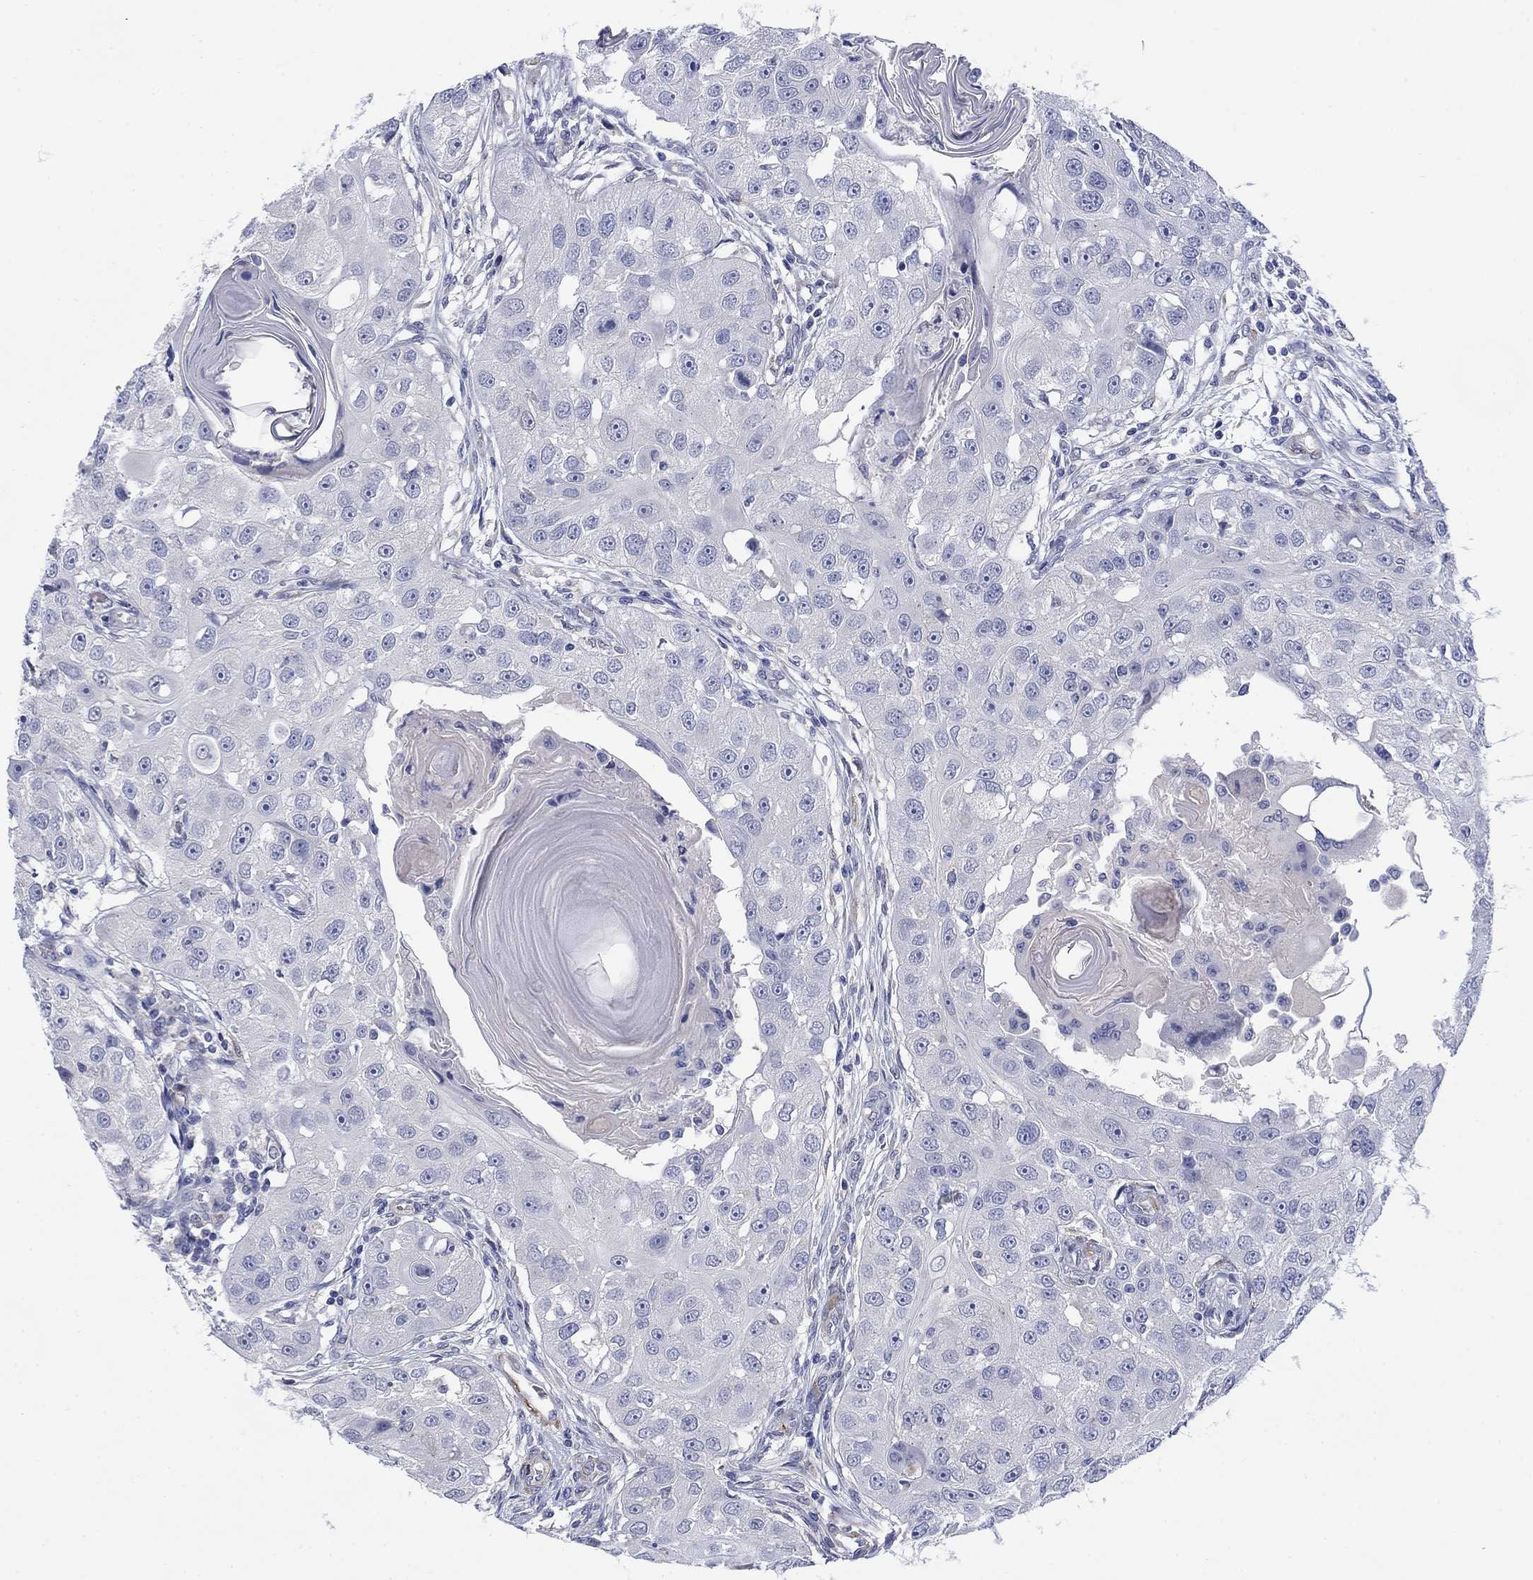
{"staining": {"intensity": "negative", "quantity": "none", "location": "none"}, "tissue": "head and neck cancer", "cell_type": "Tumor cells", "image_type": "cancer", "snomed": [{"axis": "morphology", "description": "Squamous cell carcinoma, NOS"}, {"axis": "topography", "description": "Head-Neck"}], "caption": "Histopathology image shows no protein staining in tumor cells of head and neck squamous cell carcinoma tissue.", "gene": "PTPRZ1", "patient": {"sex": "male", "age": 51}}